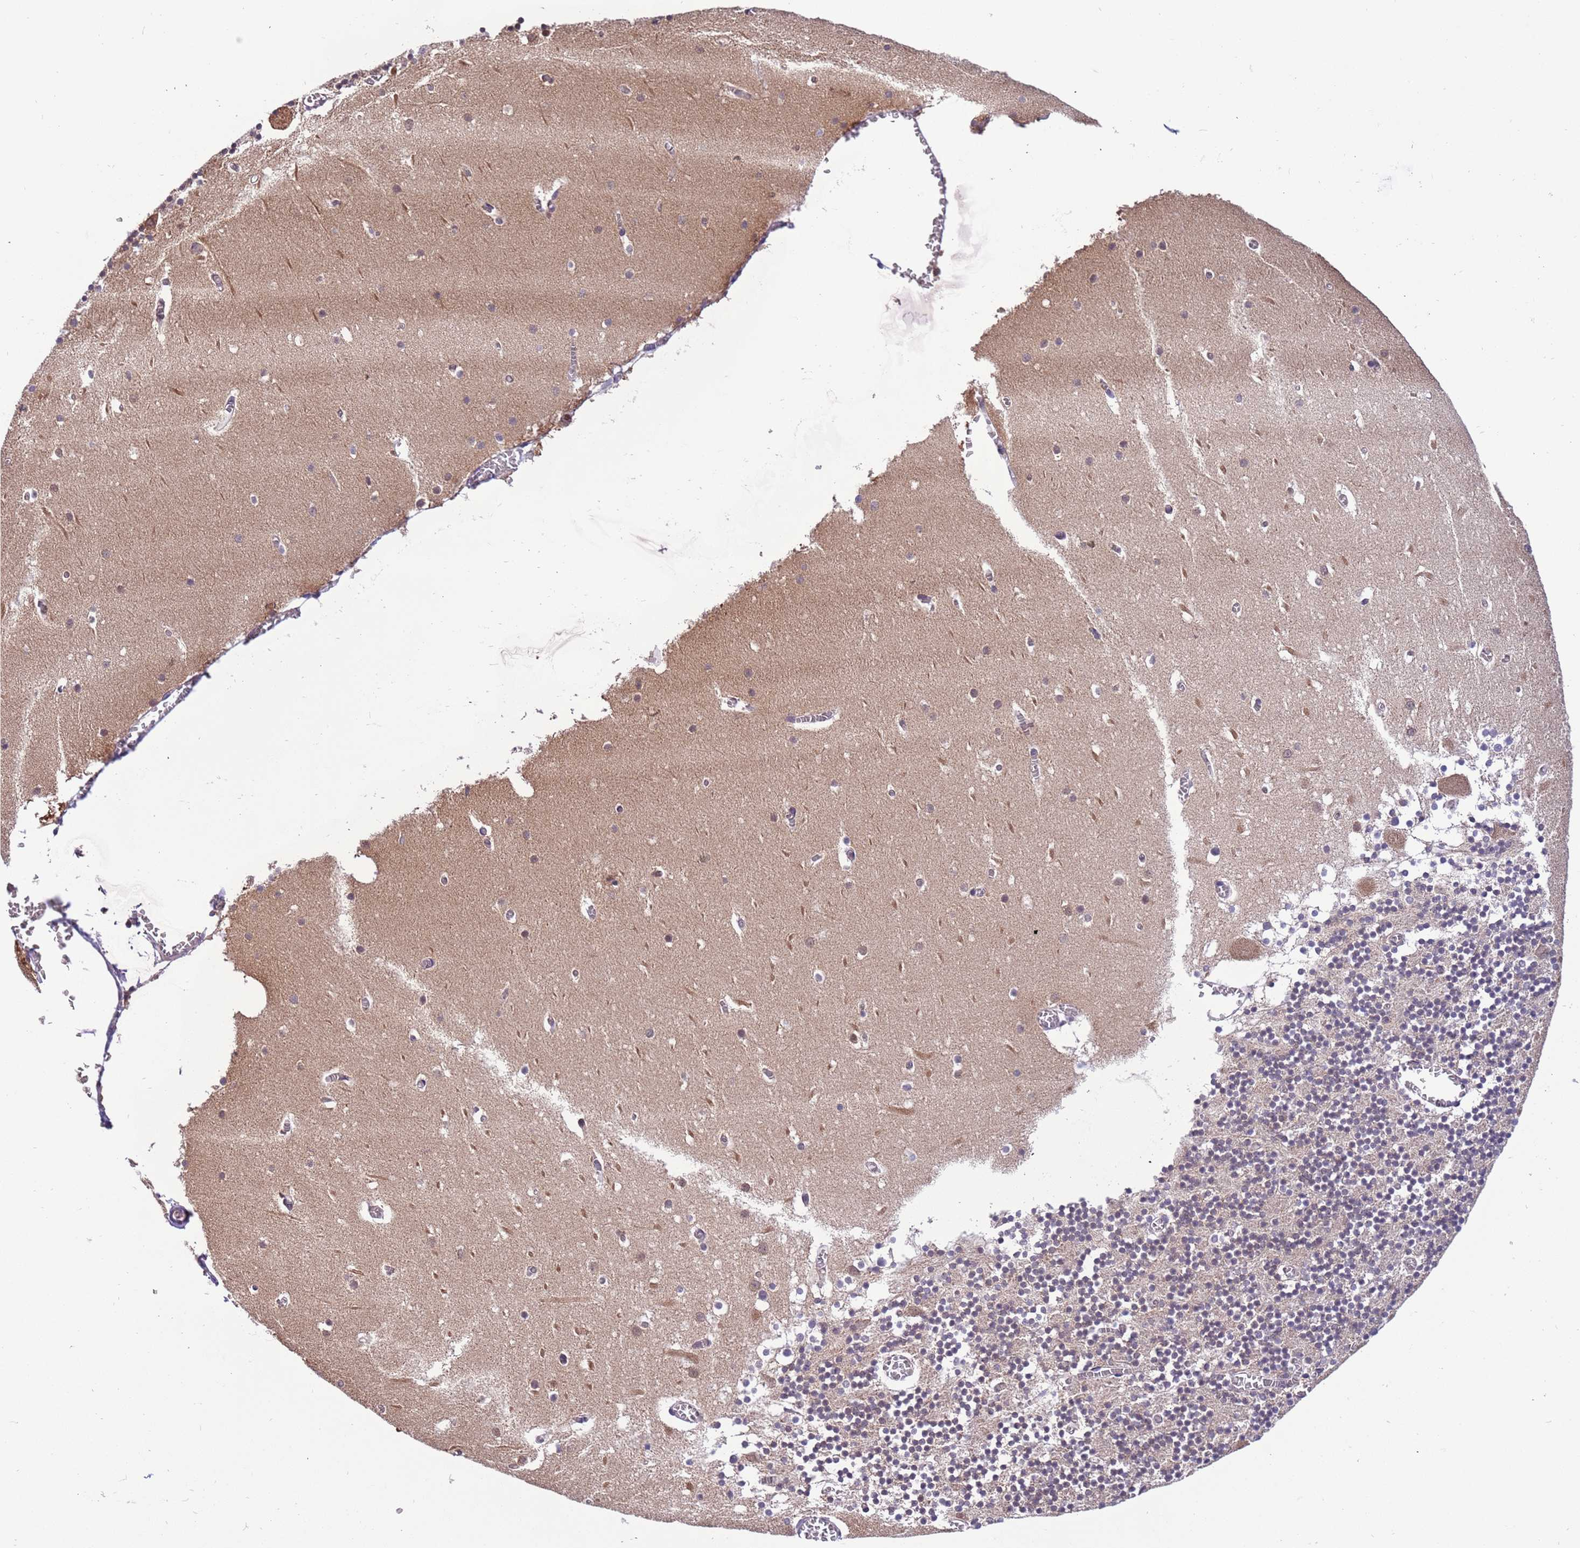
{"staining": {"intensity": "weak", "quantity": "25%-75%", "location": "cytoplasmic/membranous"}, "tissue": "cerebellum", "cell_type": "Cells in granular layer", "image_type": "normal", "snomed": [{"axis": "morphology", "description": "Normal tissue, NOS"}, {"axis": "topography", "description": "Cerebellum"}], "caption": "Normal cerebellum shows weak cytoplasmic/membranous staining in approximately 25%-75% of cells in granular layer, visualized by immunohistochemistry.", "gene": "STIP1", "patient": {"sex": "female", "age": 28}}